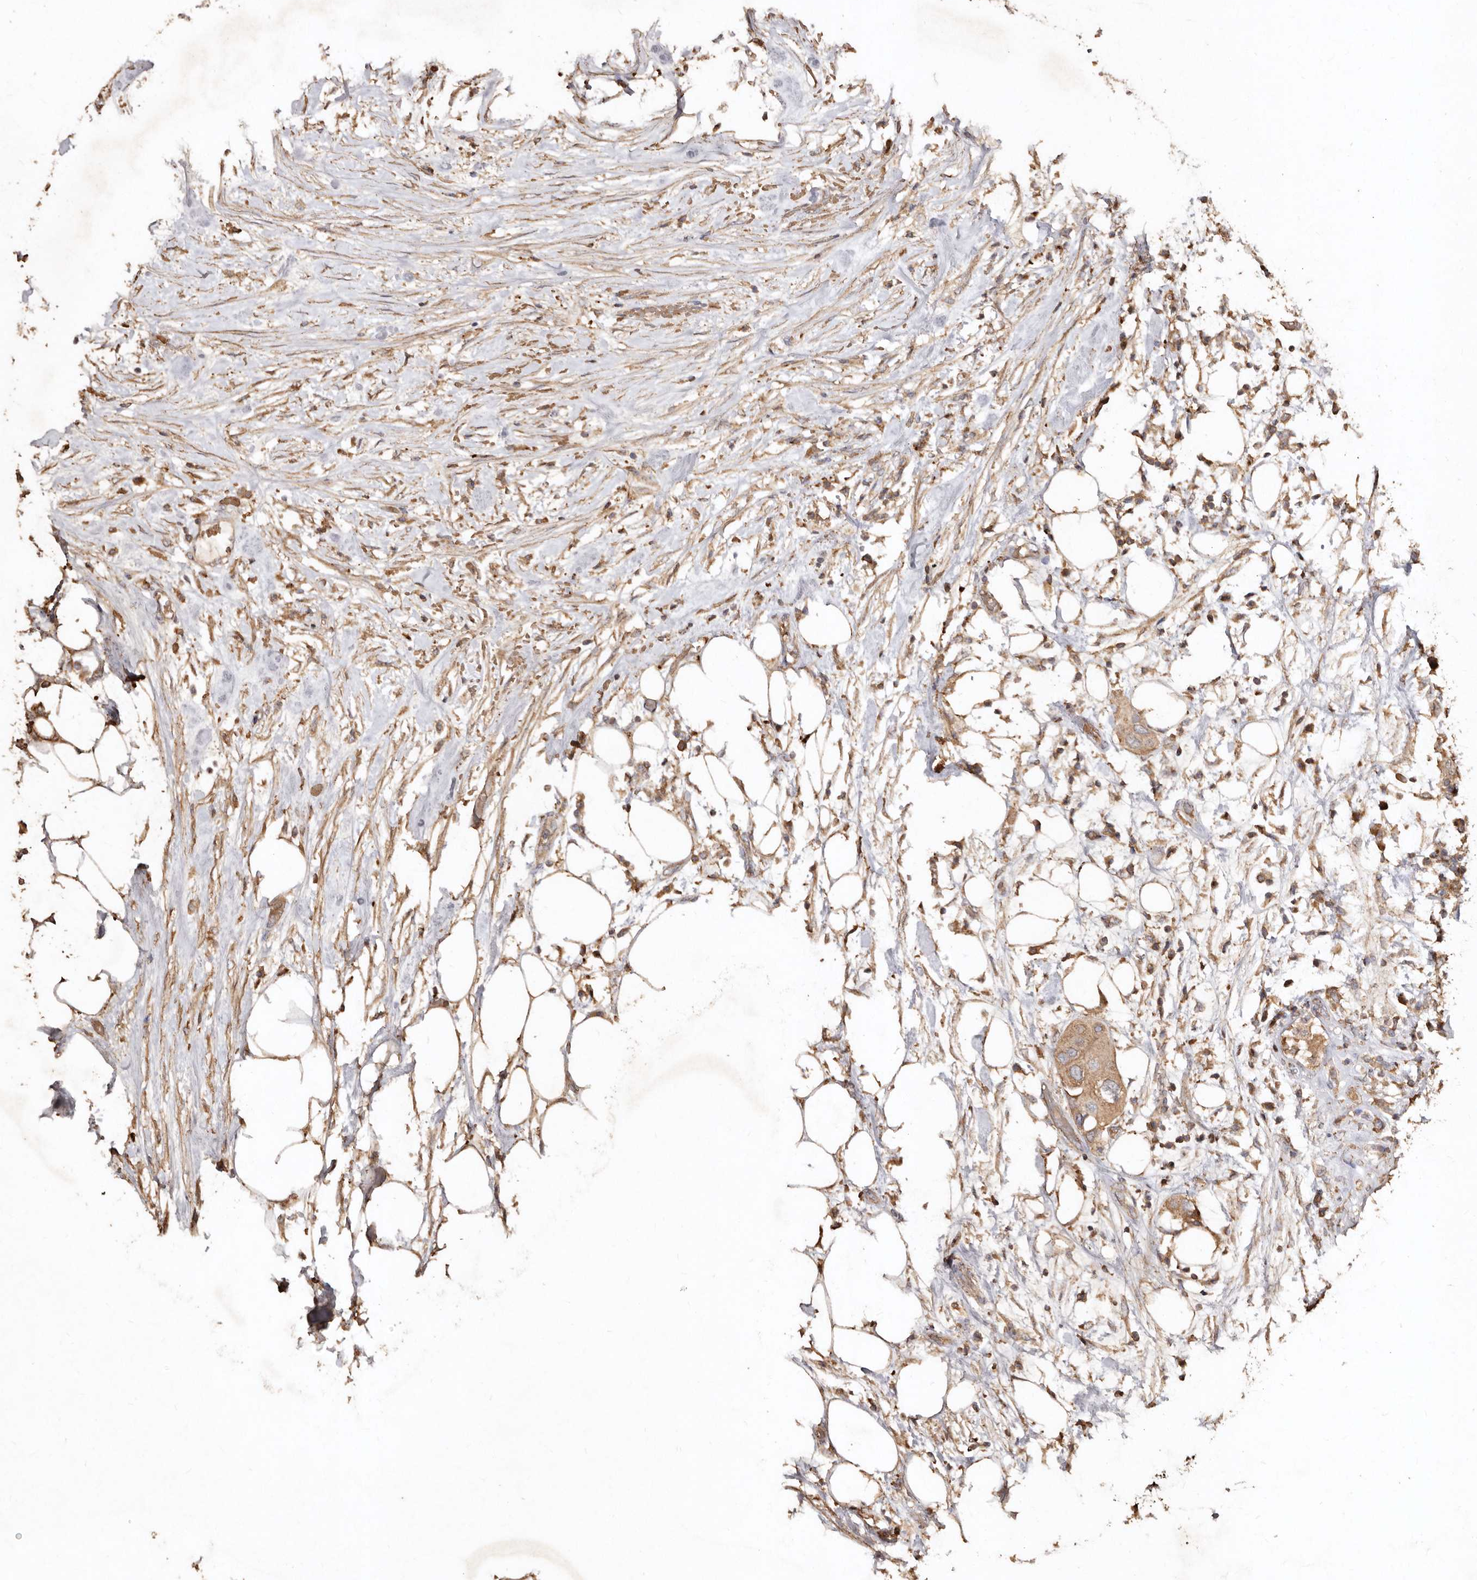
{"staining": {"intensity": "moderate", "quantity": ">75%", "location": "cytoplasmic/membranous"}, "tissue": "urothelial cancer", "cell_type": "Tumor cells", "image_type": "cancer", "snomed": [{"axis": "morphology", "description": "Urothelial carcinoma, High grade"}, {"axis": "topography", "description": "Urinary bladder"}], "caption": "Immunohistochemical staining of human urothelial cancer displays moderate cytoplasmic/membranous protein positivity in approximately >75% of tumor cells. Nuclei are stained in blue.", "gene": "FARS2", "patient": {"sex": "male", "age": 64}}